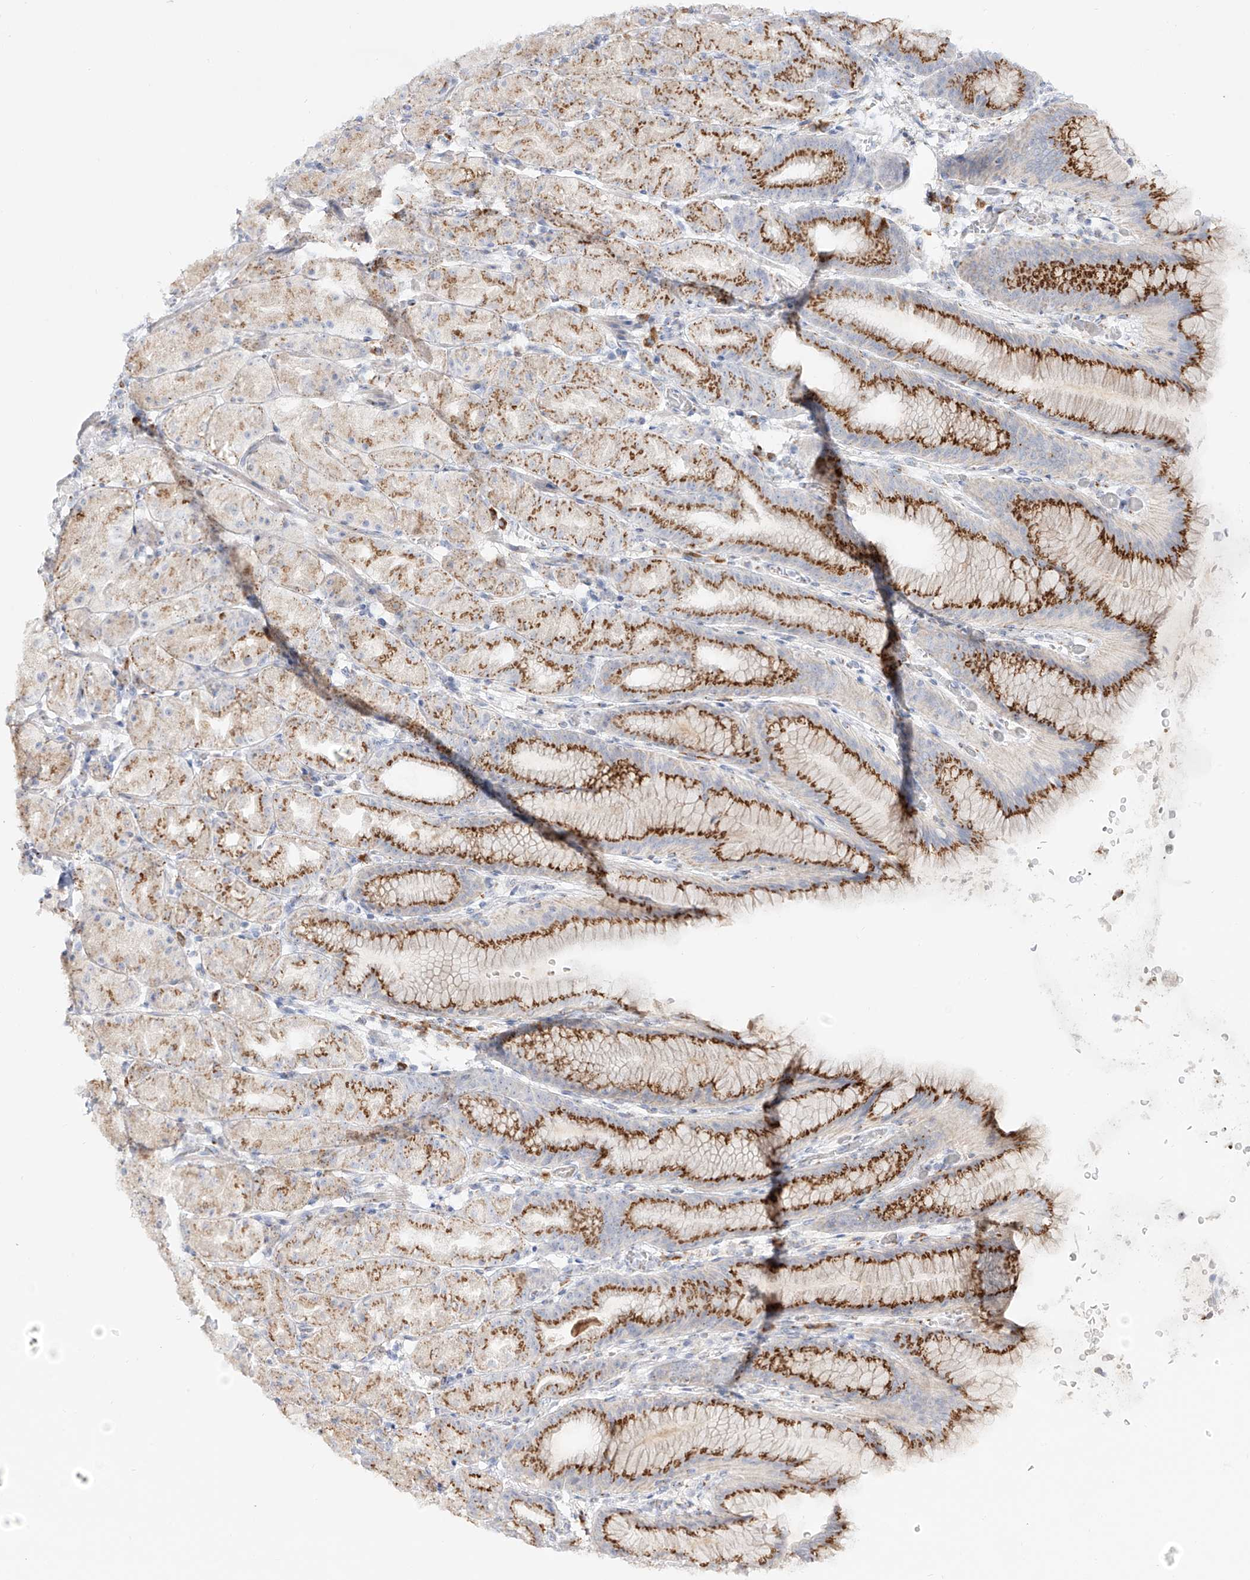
{"staining": {"intensity": "moderate", "quantity": "25%-75%", "location": "cytoplasmic/membranous"}, "tissue": "stomach", "cell_type": "Glandular cells", "image_type": "normal", "snomed": [{"axis": "morphology", "description": "Normal tissue, NOS"}, {"axis": "topography", "description": "Stomach, upper"}], "caption": "The image reveals staining of benign stomach, revealing moderate cytoplasmic/membranous protein expression (brown color) within glandular cells.", "gene": "BSDC1", "patient": {"sex": "male", "age": 48}}